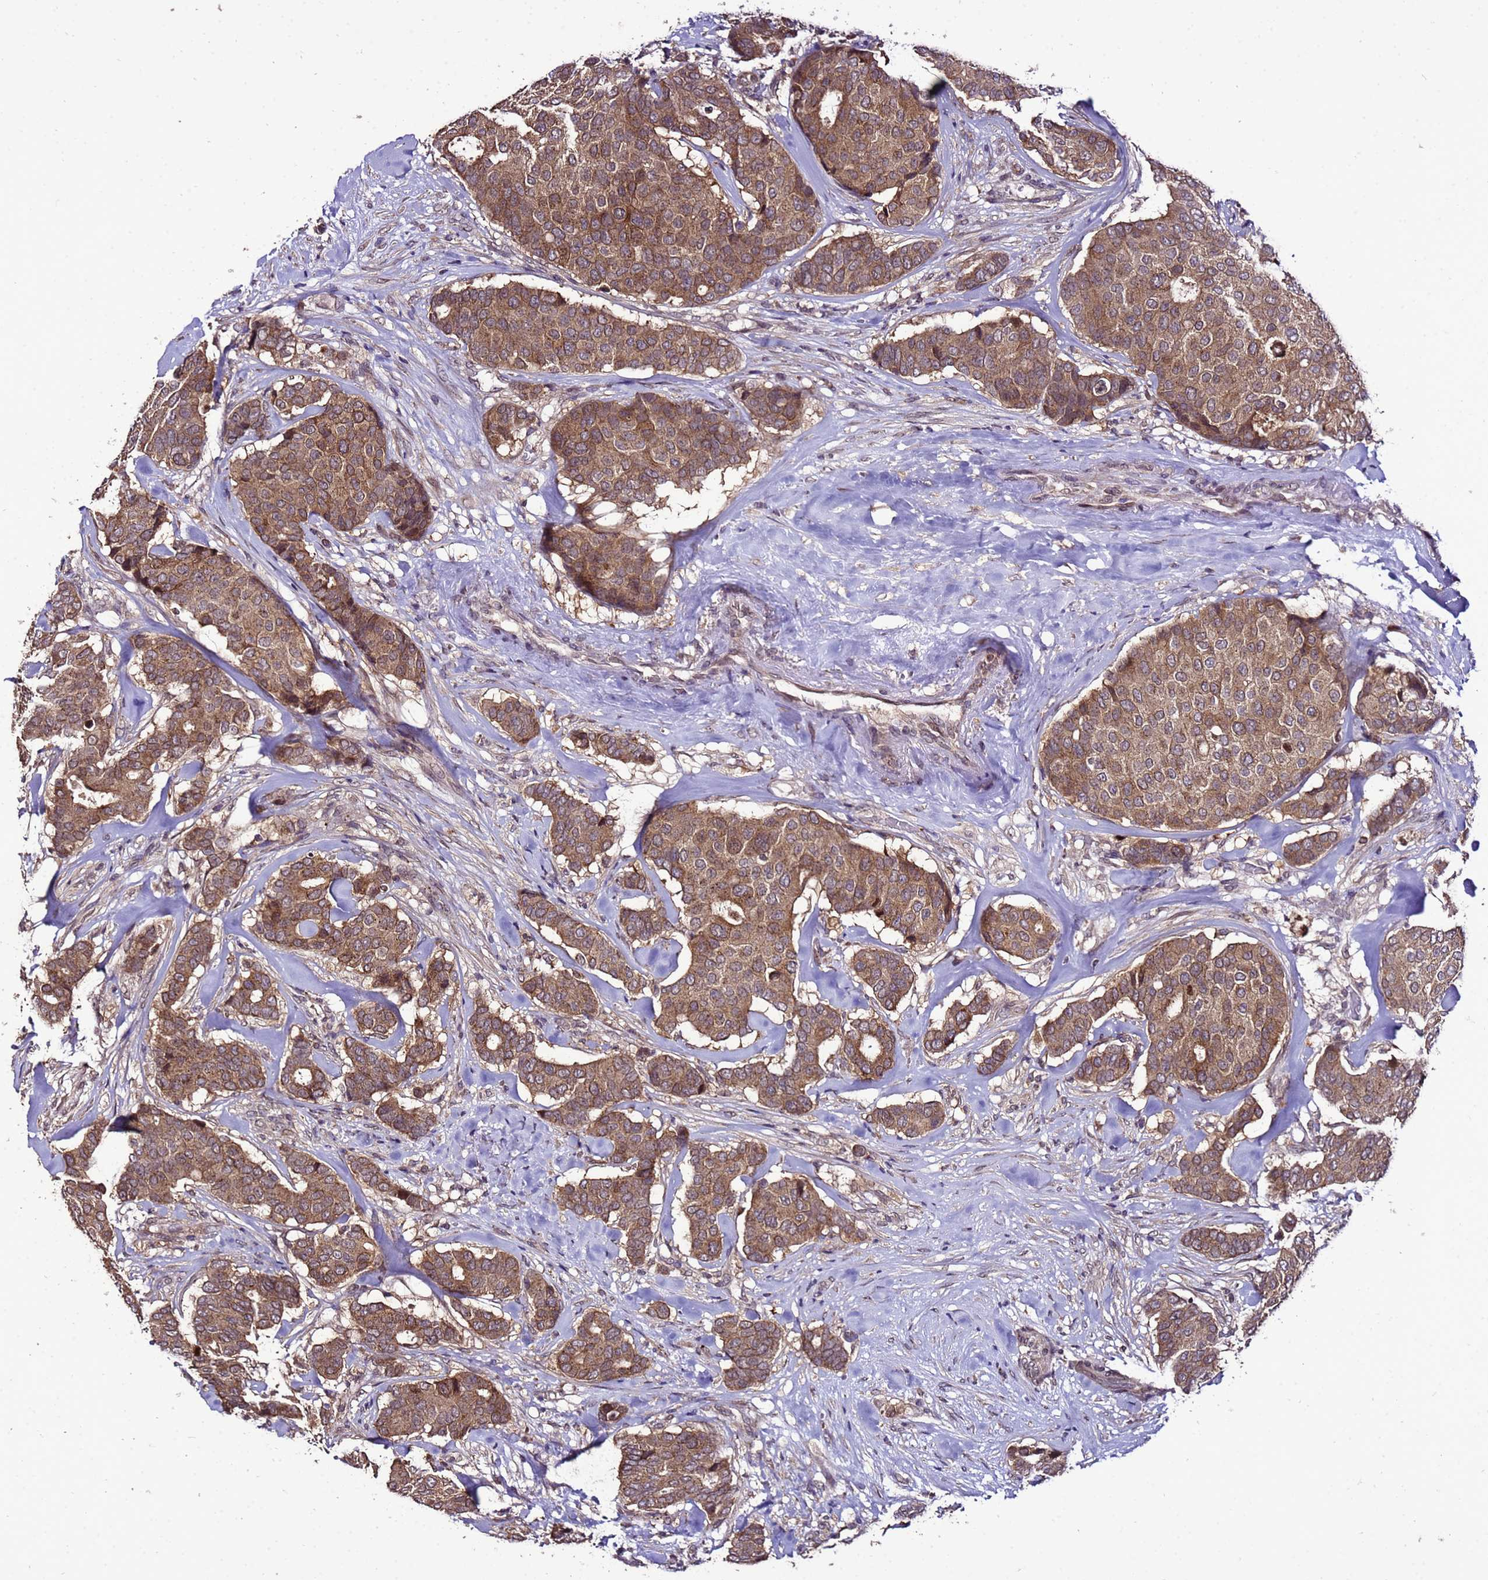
{"staining": {"intensity": "moderate", "quantity": ">75%", "location": "cytoplasmic/membranous"}, "tissue": "breast cancer", "cell_type": "Tumor cells", "image_type": "cancer", "snomed": [{"axis": "morphology", "description": "Duct carcinoma"}, {"axis": "topography", "description": "Breast"}], "caption": "Human breast invasive ductal carcinoma stained for a protein (brown) demonstrates moderate cytoplasmic/membranous positive positivity in about >75% of tumor cells.", "gene": "ZNF329", "patient": {"sex": "female", "age": 75}}